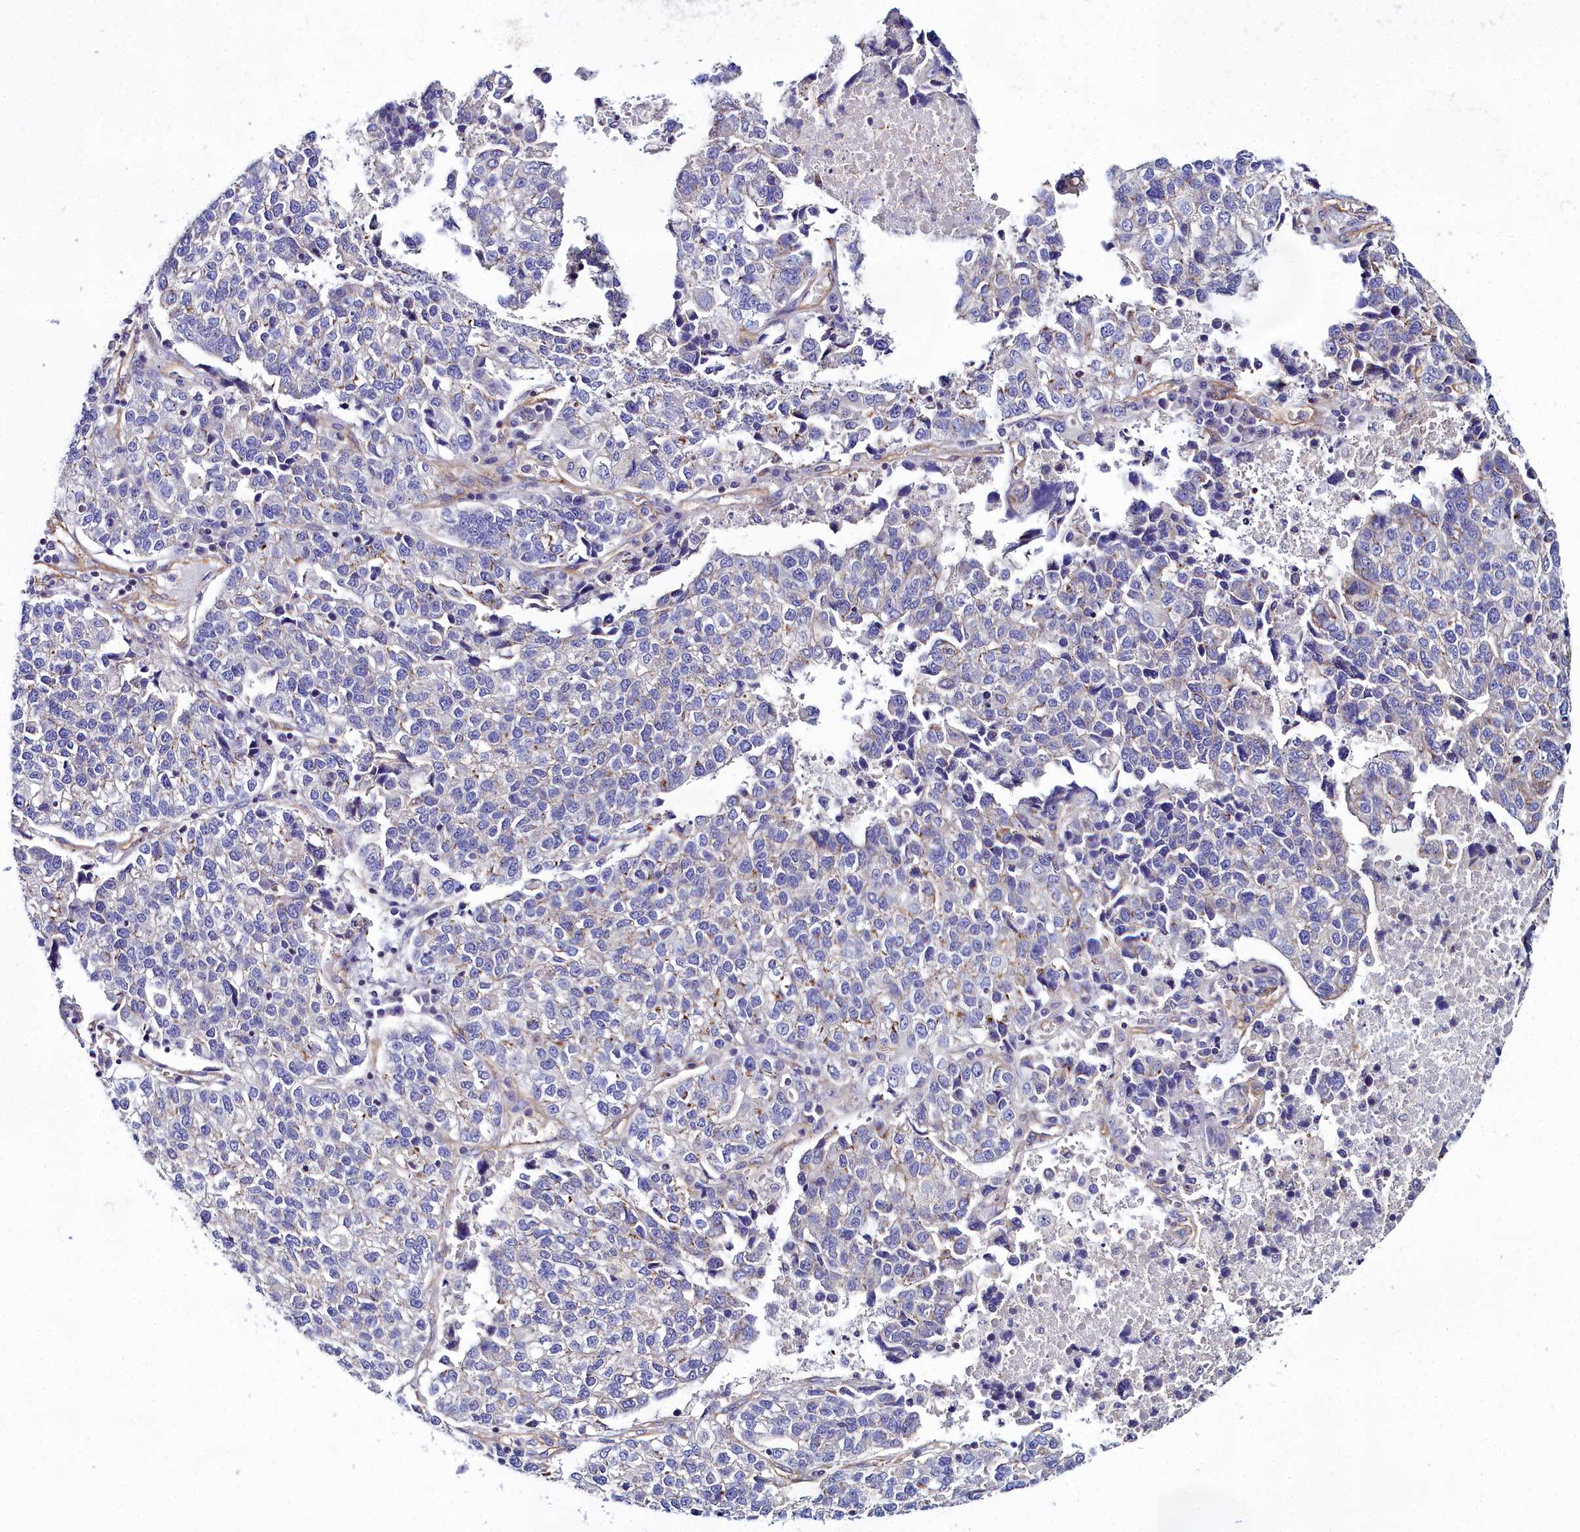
{"staining": {"intensity": "negative", "quantity": "none", "location": "none"}, "tissue": "lung cancer", "cell_type": "Tumor cells", "image_type": "cancer", "snomed": [{"axis": "morphology", "description": "Adenocarcinoma, NOS"}, {"axis": "topography", "description": "Lung"}], "caption": "There is no significant positivity in tumor cells of lung cancer. The staining is performed using DAB brown chromogen with nuclei counter-stained in using hematoxylin.", "gene": "FADS3", "patient": {"sex": "male", "age": 49}}